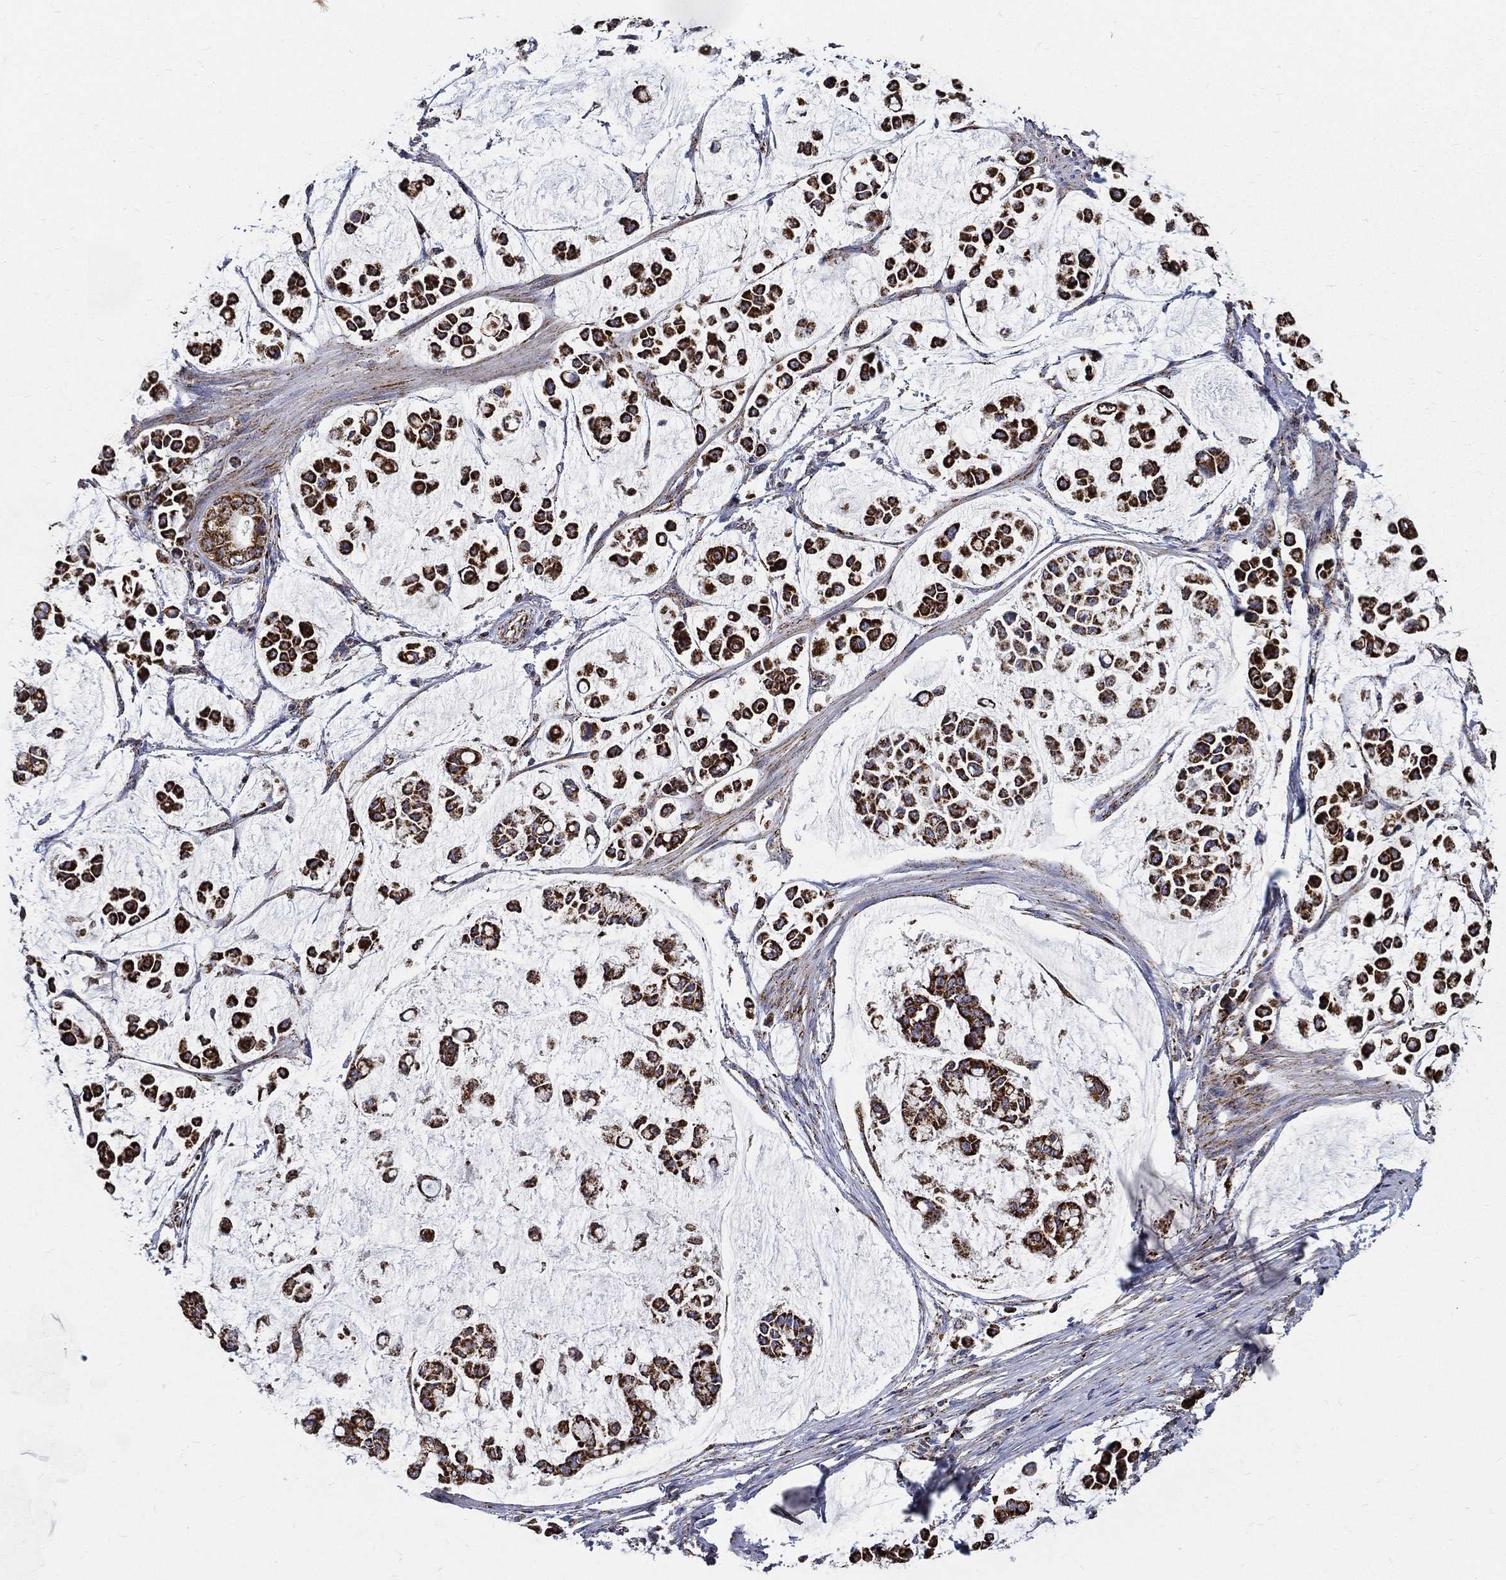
{"staining": {"intensity": "strong", "quantity": ">75%", "location": "cytoplasmic/membranous"}, "tissue": "stomach cancer", "cell_type": "Tumor cells", "image_type": "cancer", "snomed": [{"axis": "morphology", "description": "Adenocarcinoma, NOS"}, {"axis": "topography", "description": "Stomach"}], "caption": "High-magnification brightfield microscopy of stomach cancer stained with DAB (3,3'-diaminobenzidine) (brown) and counterstained with hematoxylin (blue). tumor cells exhibit strong cytoplasmic/membranous staining is identified in approximately>75% of cells.", "gene": "NDUFAB1", "patient": {"sex": "male", "age": 82}}